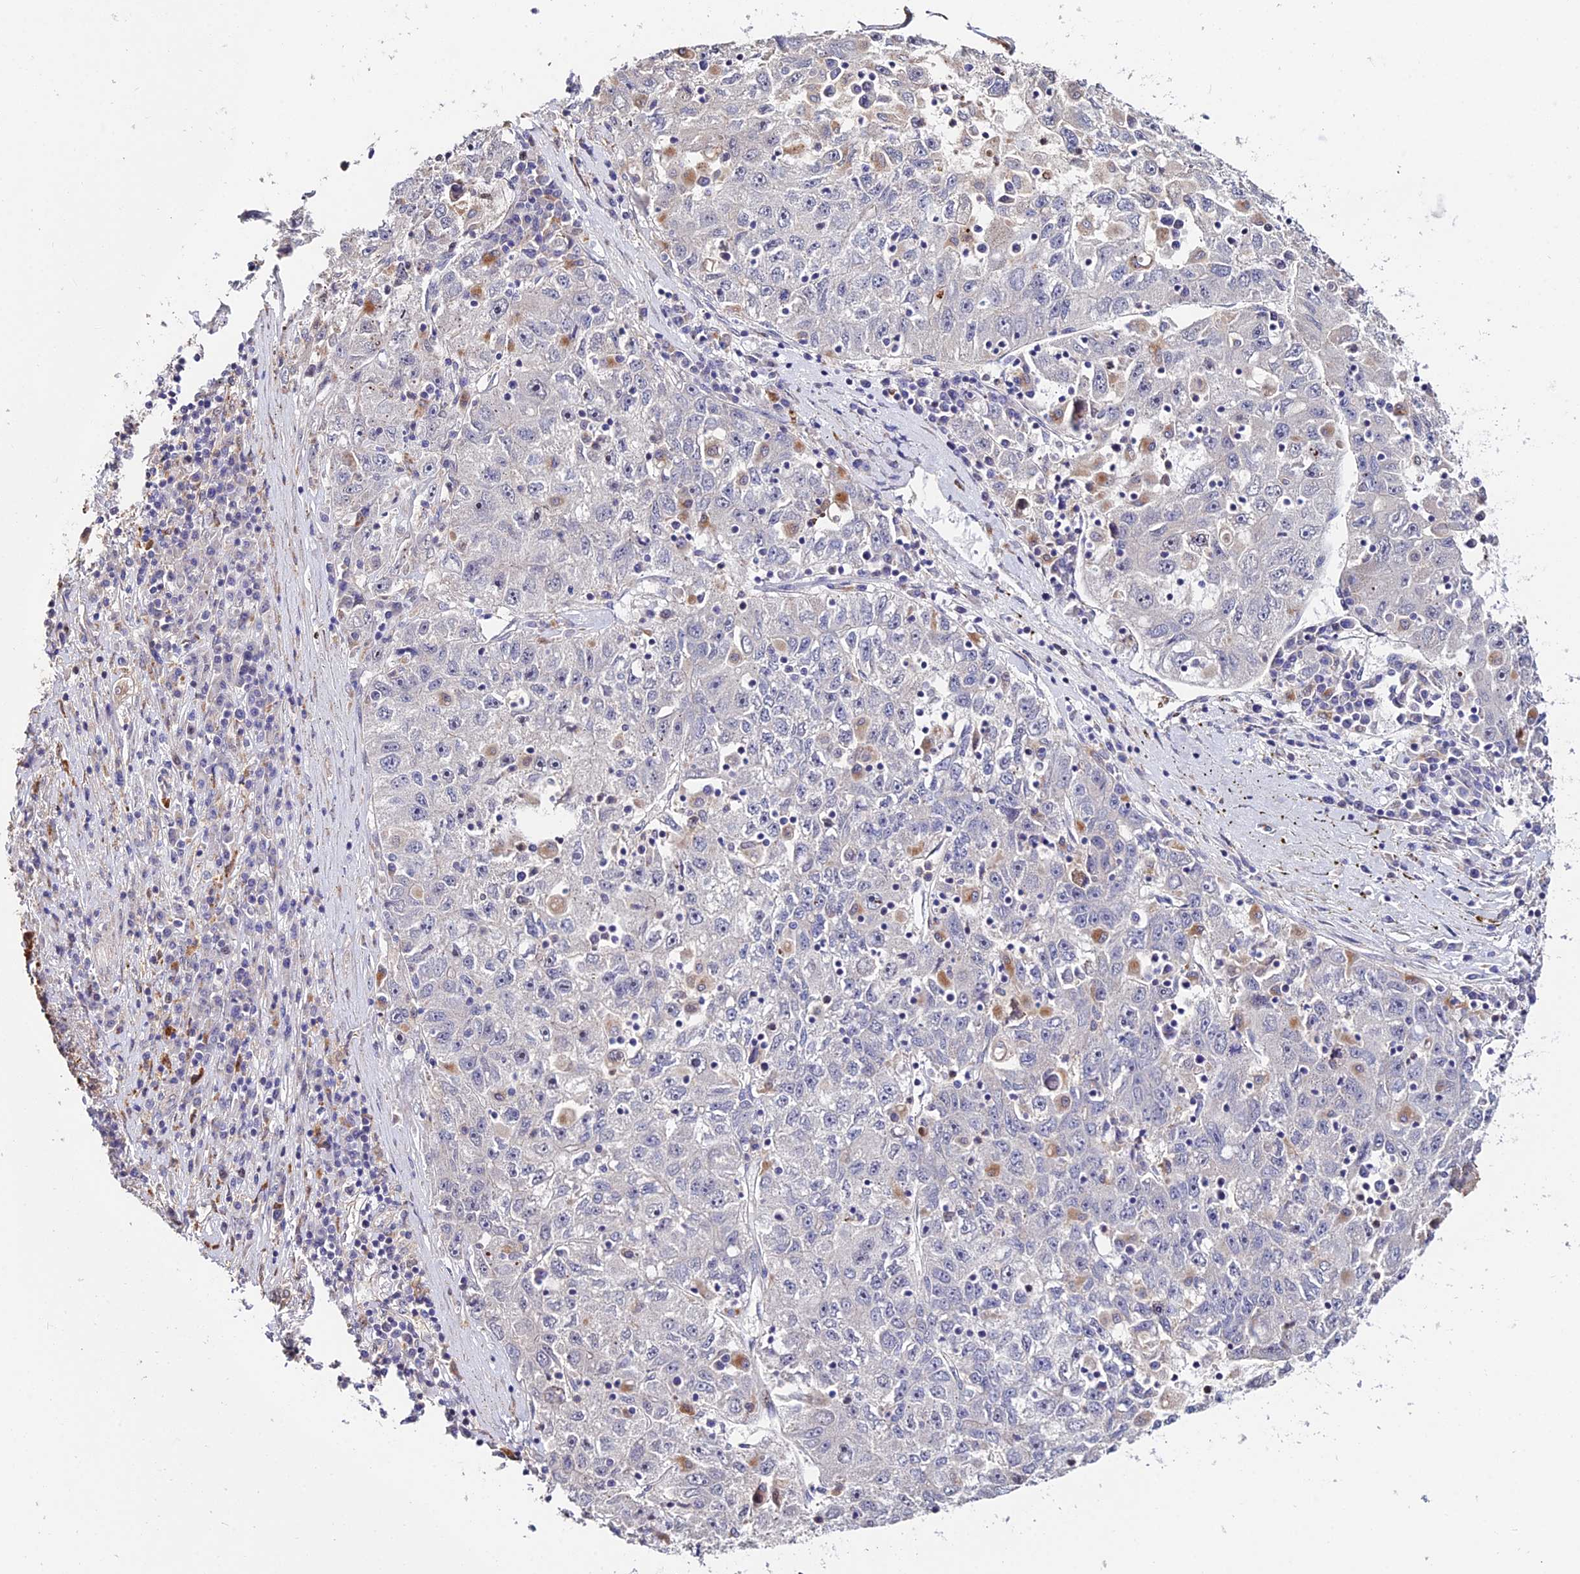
{"staining": {"intensity": "negative", "quantity": "none", "location": "none"}, "tissue": "liver cancer", "cell_type": "Tumor cells", "image_type": "cancer", "snomed": [{"axis": "morphology", "description": "Carcinoma, Hepatocellular, NOS"}, {"axis": "topography", "description": "Liver"}], "caption": "Liver hepatocellular carcinoma was stained to show a protein in brown. There is no significant staining in tumor cells.", "gene": "ACTR5", "patient": {"sex": "male", "age": 49}}